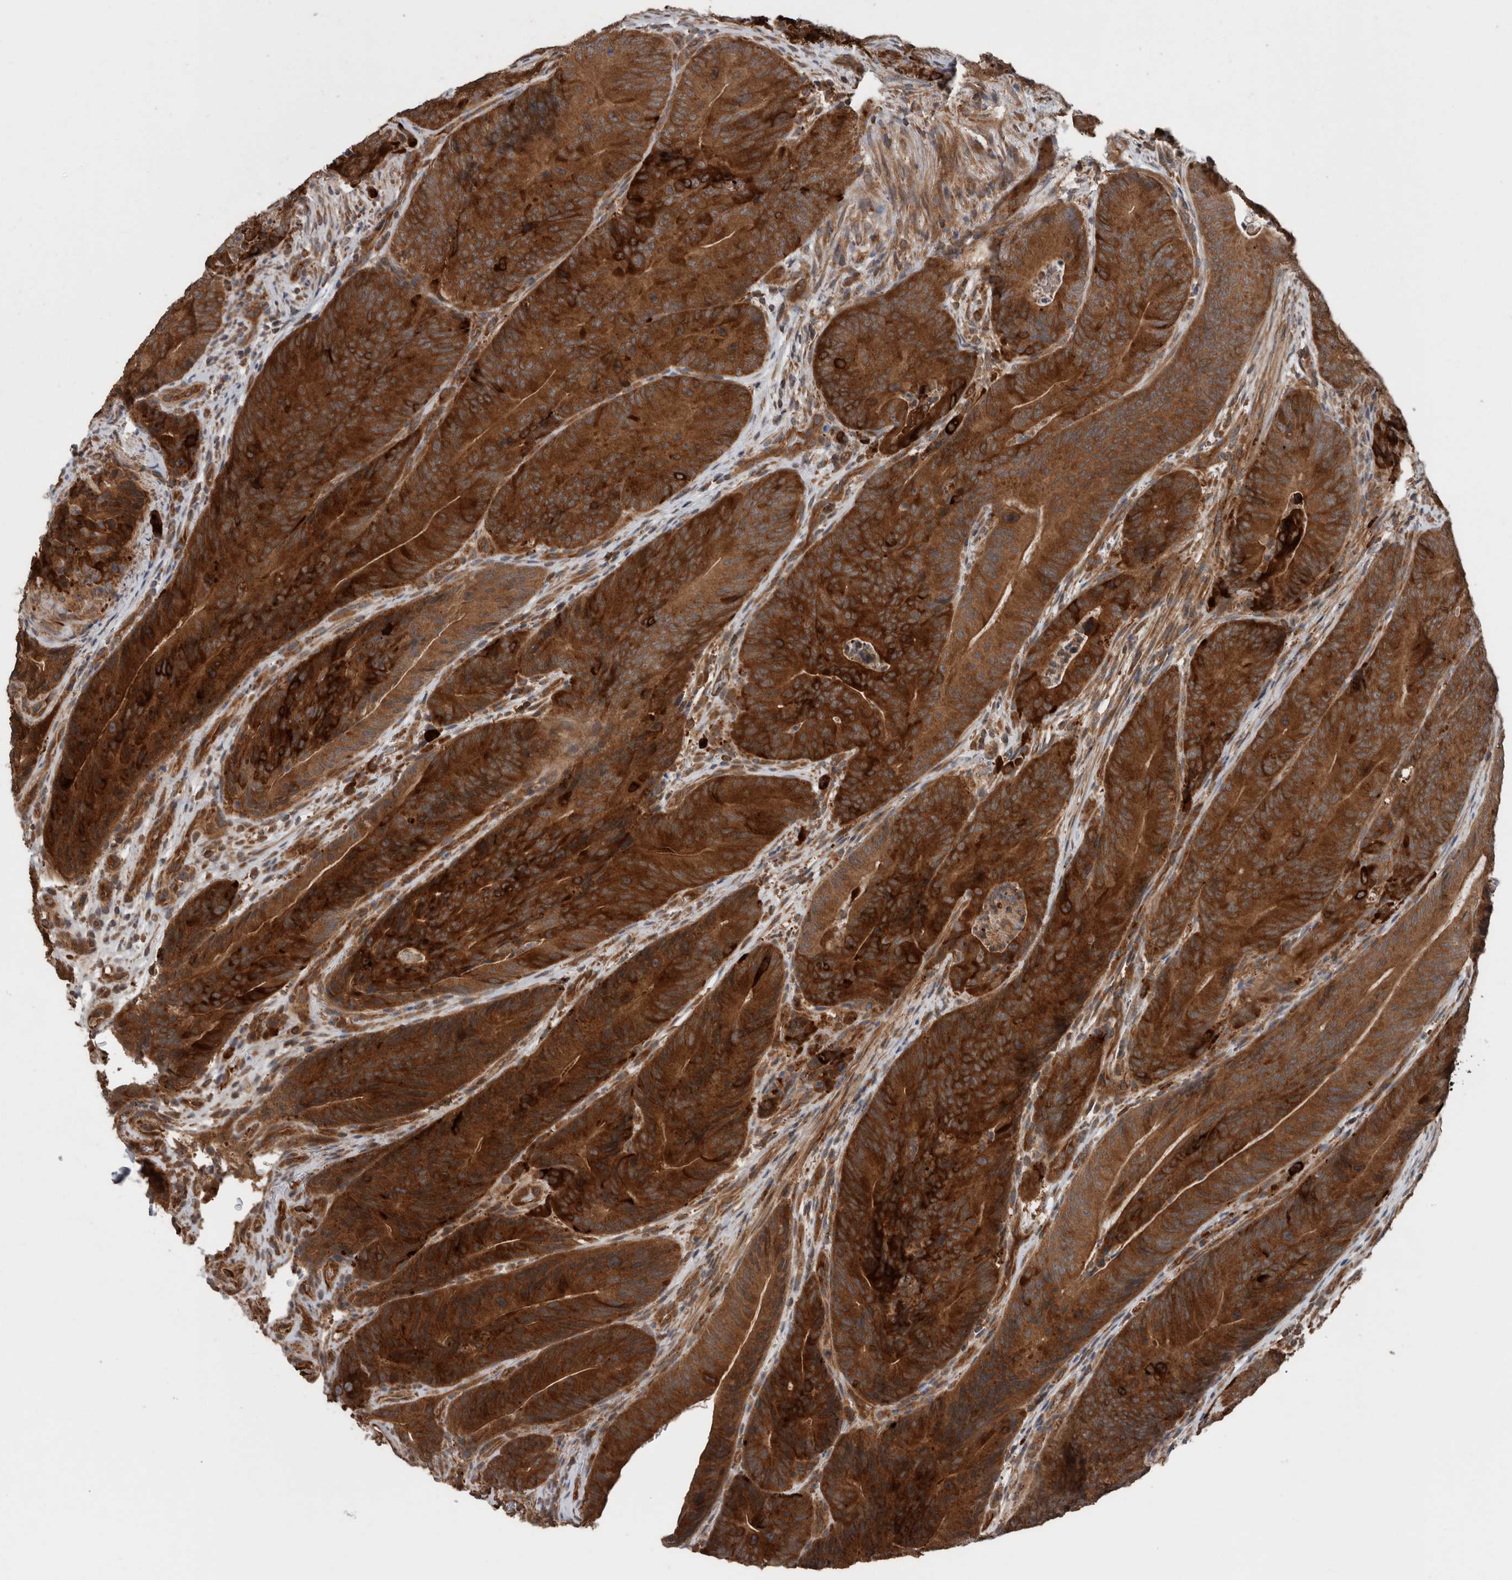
{"staining": {"intensity": "strong", "quantity": ">75%", "location": "cytoplasmic/membranous"}, "tissue": "colorectal cancer", "cell_type": "Tumor cells", "image_type": "cancer", "snomed": [{"axis": "morphology", "description": "Normal tissue, NOS"}, {"axis": "topography", "description": "Colon"}], "caption": "Colorectal cancer stained with immunohistochemistry (IHC) demonstrates strong cytoplasmic/membranous positivity in about >75% of tumor cells.", "gene": "RIOK3", "patient": {"sex": "female", "age": 82}}